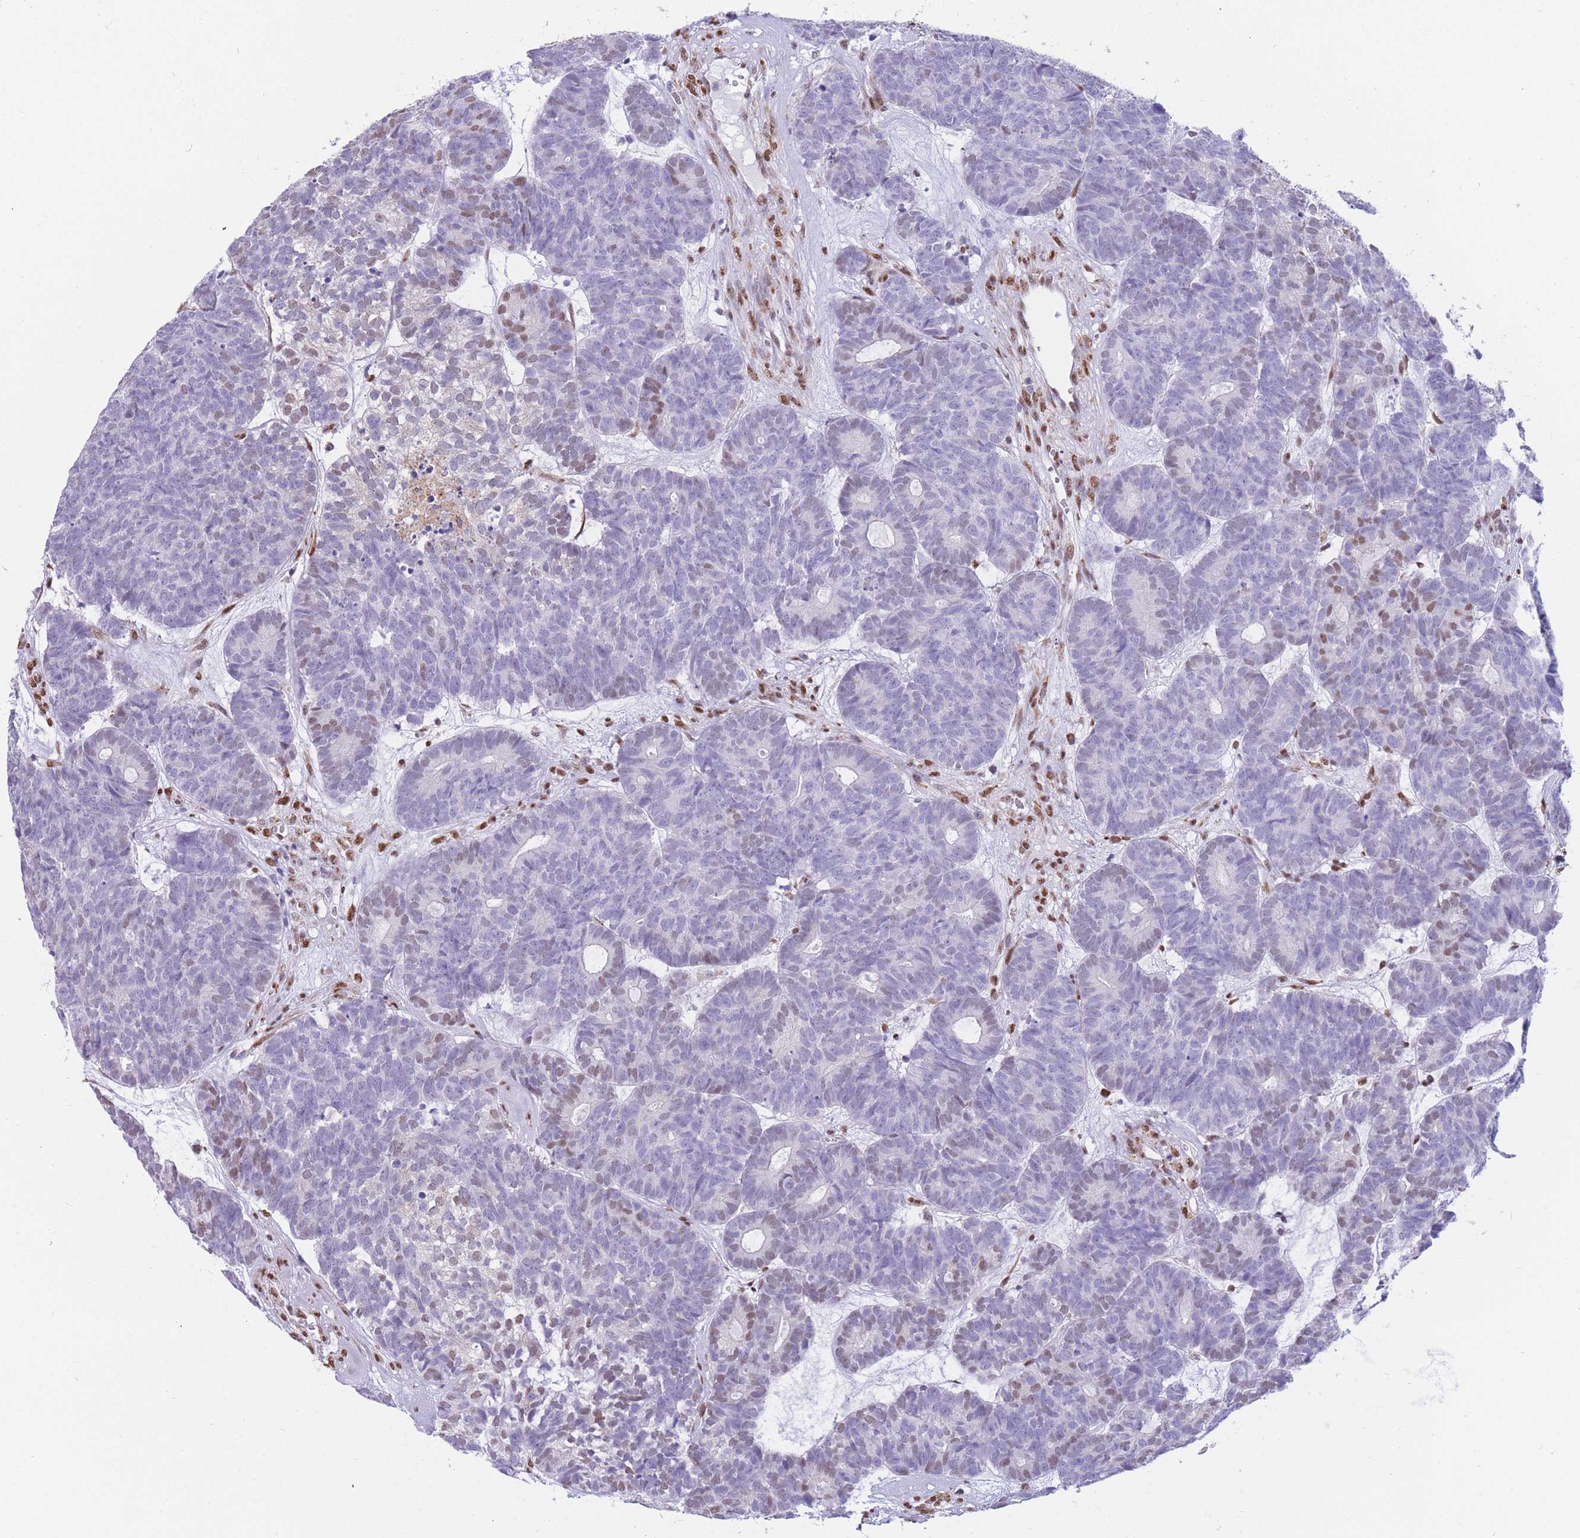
{"staining": {"intensity": "weak", "quantity": "<25%", "location": "nuclear"}, "tissue": "head and neck cancer", "cell_type": "Tumor cells", "image_type": "cancer", "snomed": [{"axis": "morphology", "description": "Adenocarcinoma, NOS"}, {"axis": "topography", "description": "Head-Neck"}], "caption": "Immunohistochemical staining of human head and neck adenocarcinoma displays no significant expression in tumor cells.", "gene": "FAM153A", "patient": {"sex": "female", "age": 81}}